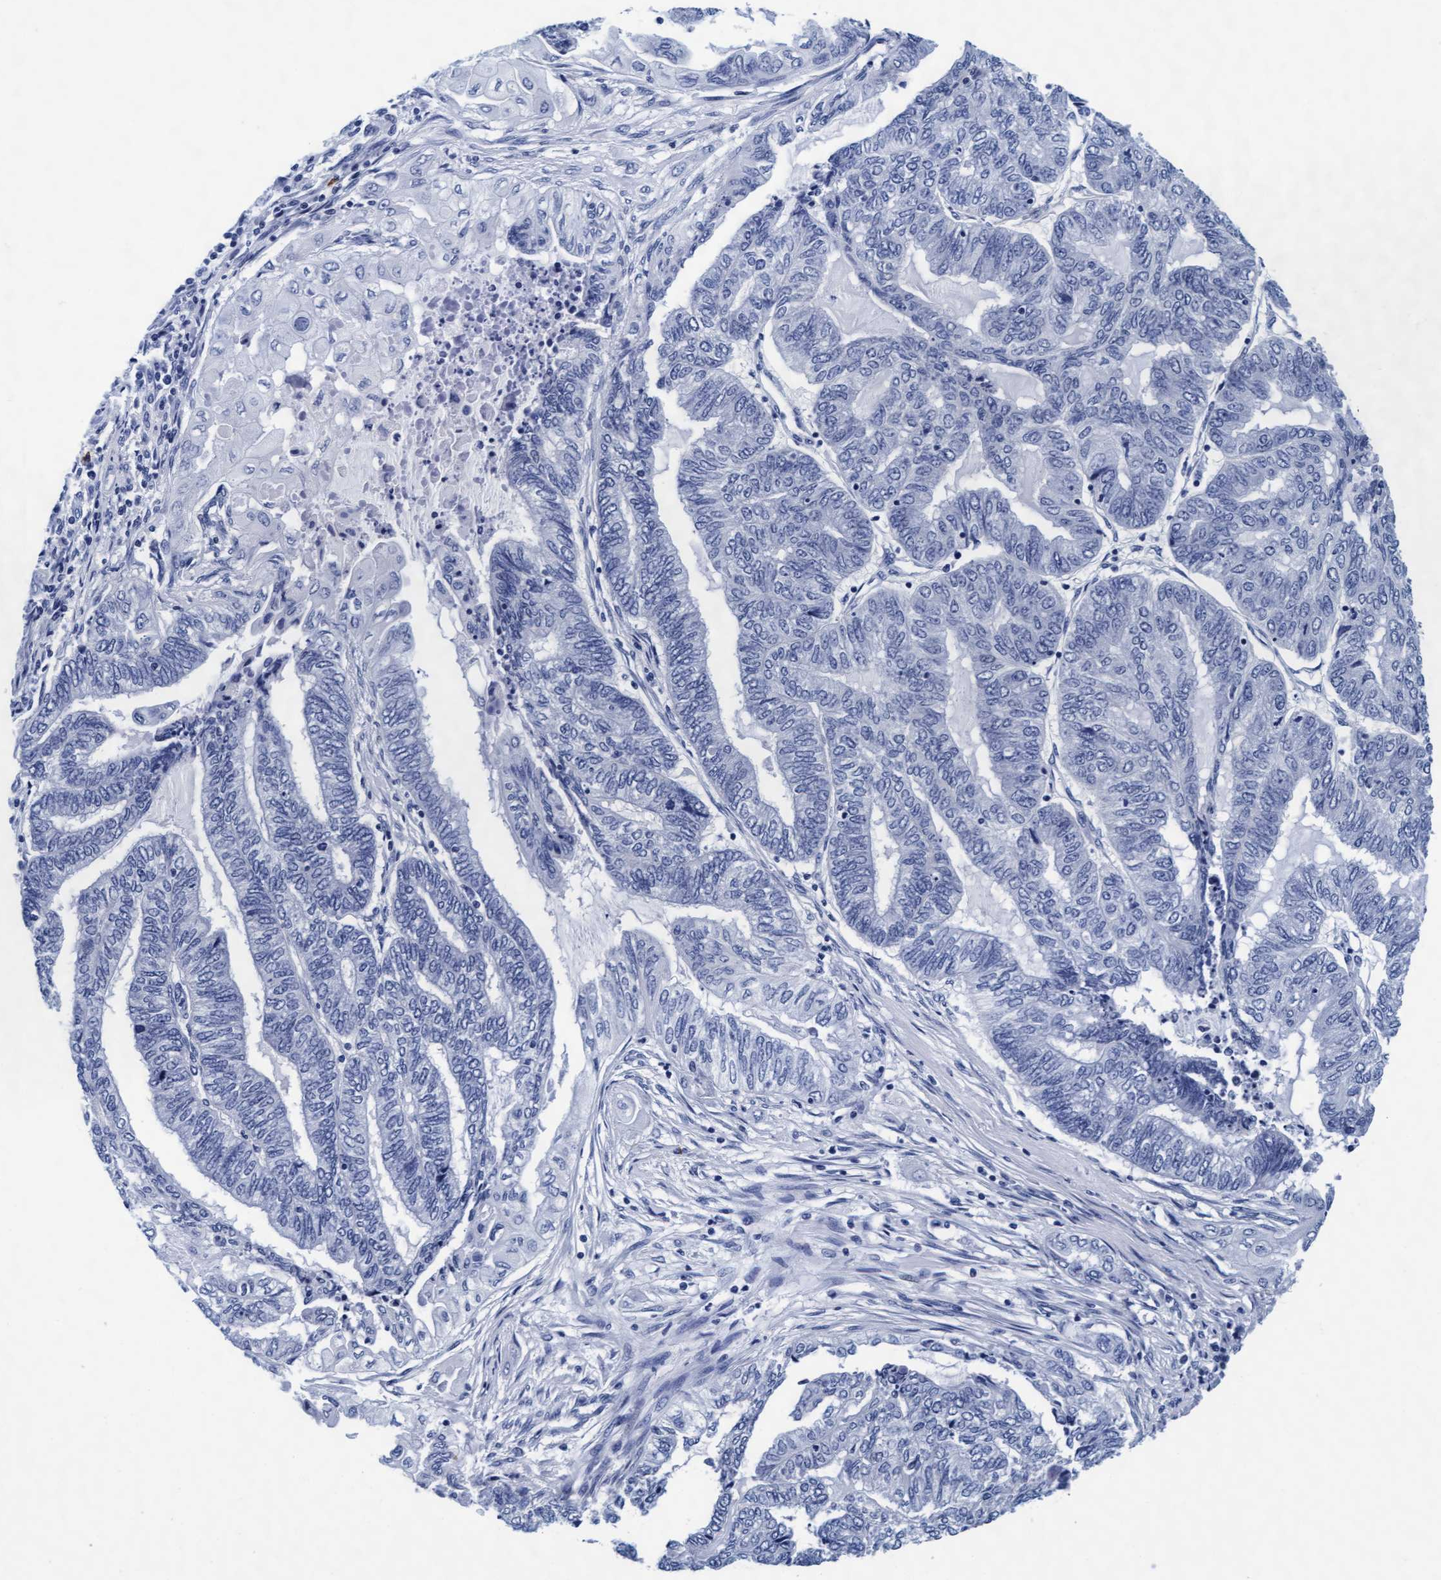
{"staining": {"intensity": "negative", "quantity": "none", "location": "none"}, "tissue": "endometrial cancer", "cell_type": "Tumor cells", "image_type": "cancer", "snomed": [{"axis": "morphology", "description": "Adenocarcinoma, NOS"}, {"axis": "topography", "description": "Uterus"}, {"axis": "topography", "description": "Endometrium"}], "caption": "This micrograph is of endometrial cancer stained with IHC to label a protein in brown with the nuclei are counter-stained blue. There is no staining in tumor cells.", "gene": "ARSG", "patient": {"sex": "female", "age": 70}}